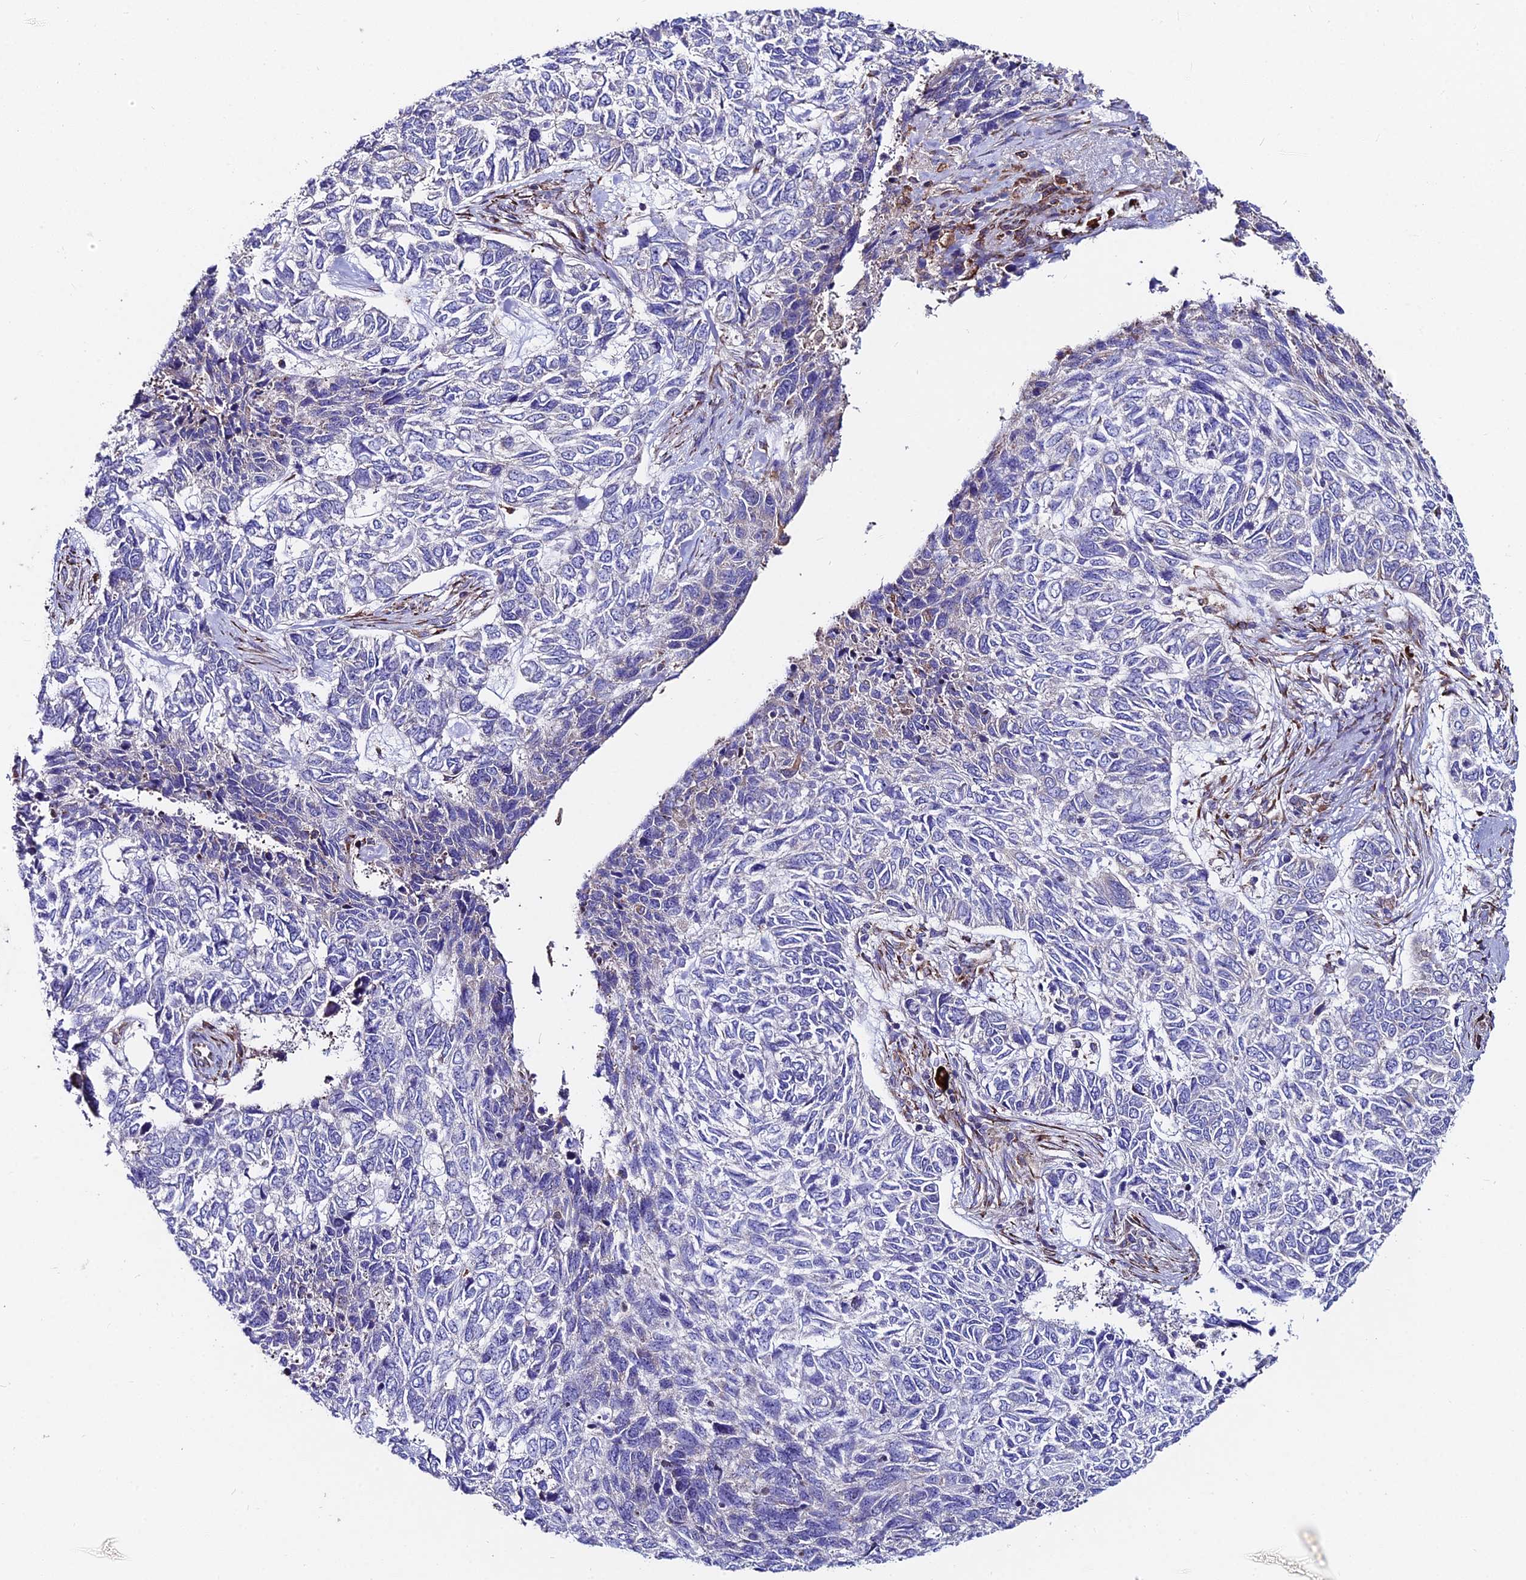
{"staining": {"intensity": "negative", "quantity": "none", "location": "none"}, "tissue": "skin cancer", "cell_type": "Tumor cells", "image_type": "cancer", "snomed": [{"axis": "morphology", "description": "Basal cell carcinoma"}, {"axis": "topography", "description": "Skin"}], "caption": "The immunohistochemistry (IHC) micrograph has no significant expression in tumor cells of skin cancer (basal cell carcinoma) tissue. The staining is performed using DAB (3,3'-diaminobenzidine) brown chromogen with nuclei counter-stained in using hematoxylin.", "gene": "EIF3K", "patient": {"sex": "female", "age": 65}}